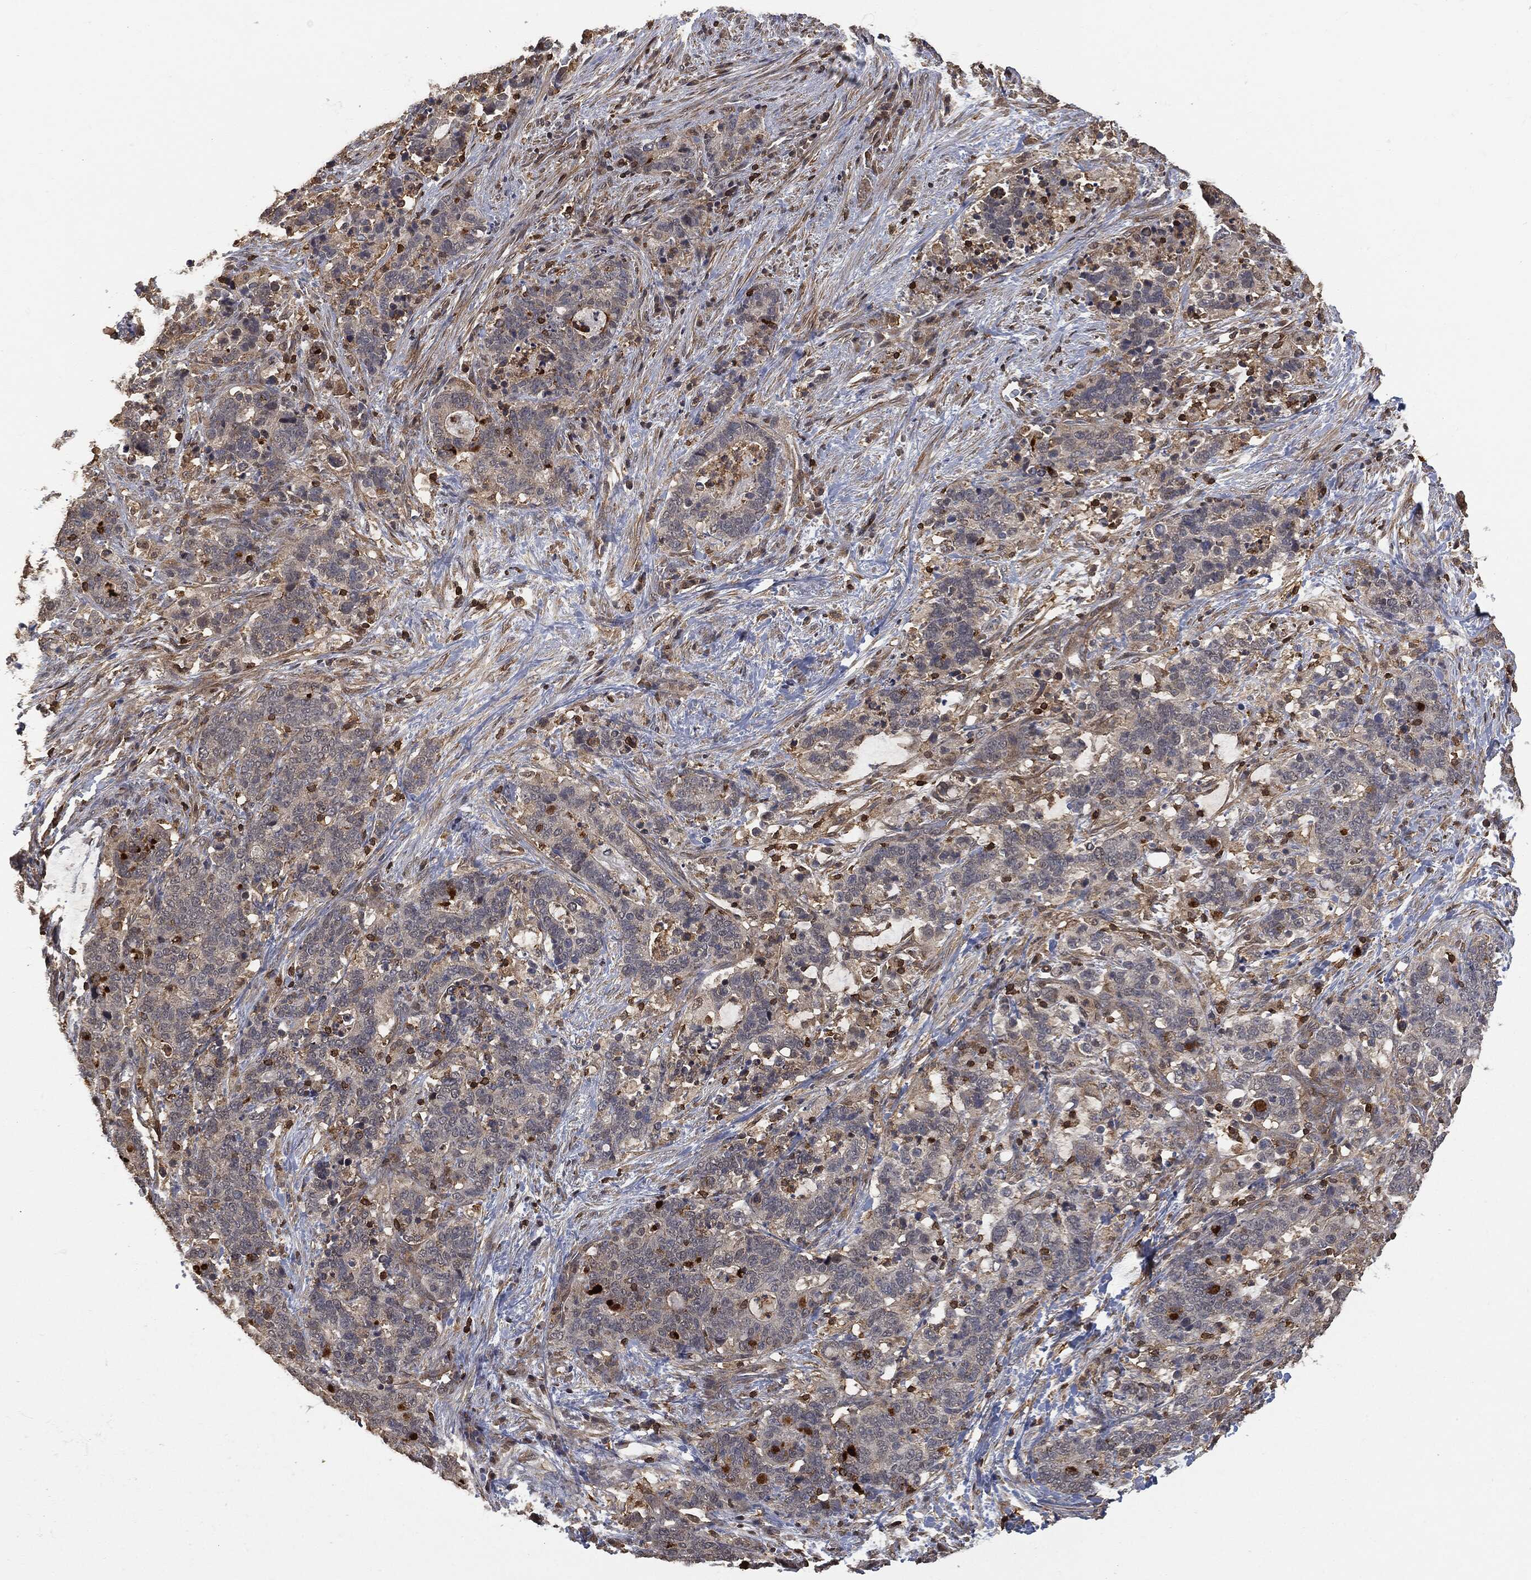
{"staining": {"intensity": "negative", "quantity": "none", "location": "none"}, "tissue": "stomach cancer", "cell_type": "Tumor cells", "image_type": "cancer", "snomed": [{"axis": "morphology", "description": "Normal tissue, NOS"}, {"axis": "morphology", "description": "Adenocarcinoma, NOS"}, {"axis": "topography", "description": "Stomach"}], "caption": "Human stomach adenocarcinoma stained for a protein using immunohistochemistry (IHC) exhibits no expression in tumor cells.", "gene": "PSMB10", "patient": {"sex": "female", "age": 64}}